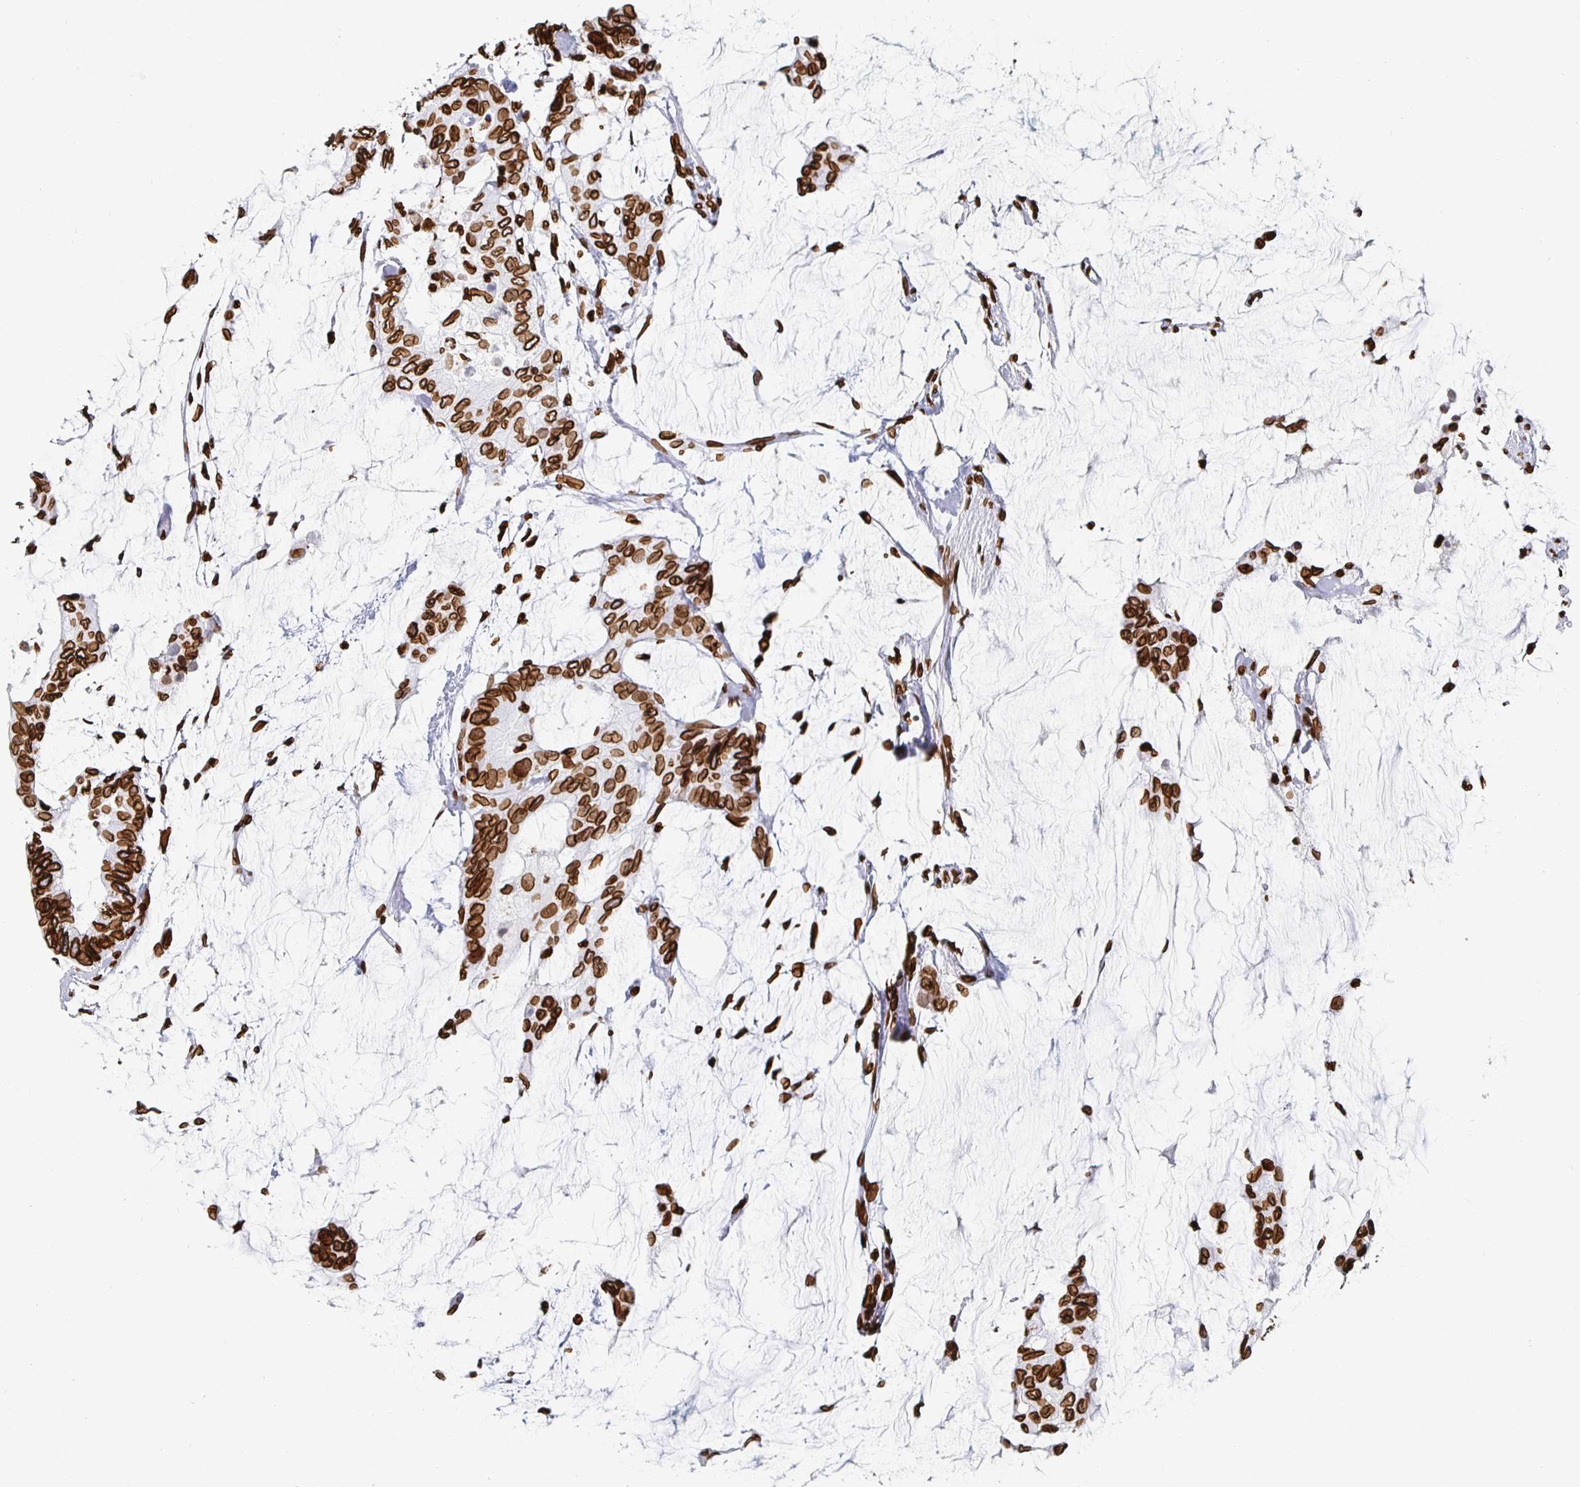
{"staining": {"intensity": "moderate", "quantity": ">75%", "location": "cytoplasmic/membranous,nuclear"}, "tissue": "colorectal cancer", "cell_type": "Tumor cells", "image_type": "cancer", "snomed": [{"axis": "morphology", "description": "Adenocarcinoma, NOS"}, {"axis": "topography", "description": "Rectum"}], "caption": "Protein analysis of adenocarcinoma (colorectal) tissue demonstrates moderate cytoplasmic/membranous and nuclear positivity in about >75% of tumor cells. (brown staining indicates protein expression, while blue staining denotes nuclei).", "gene": "LMNB1", "patient": {"sex": "female", "age": 59}}